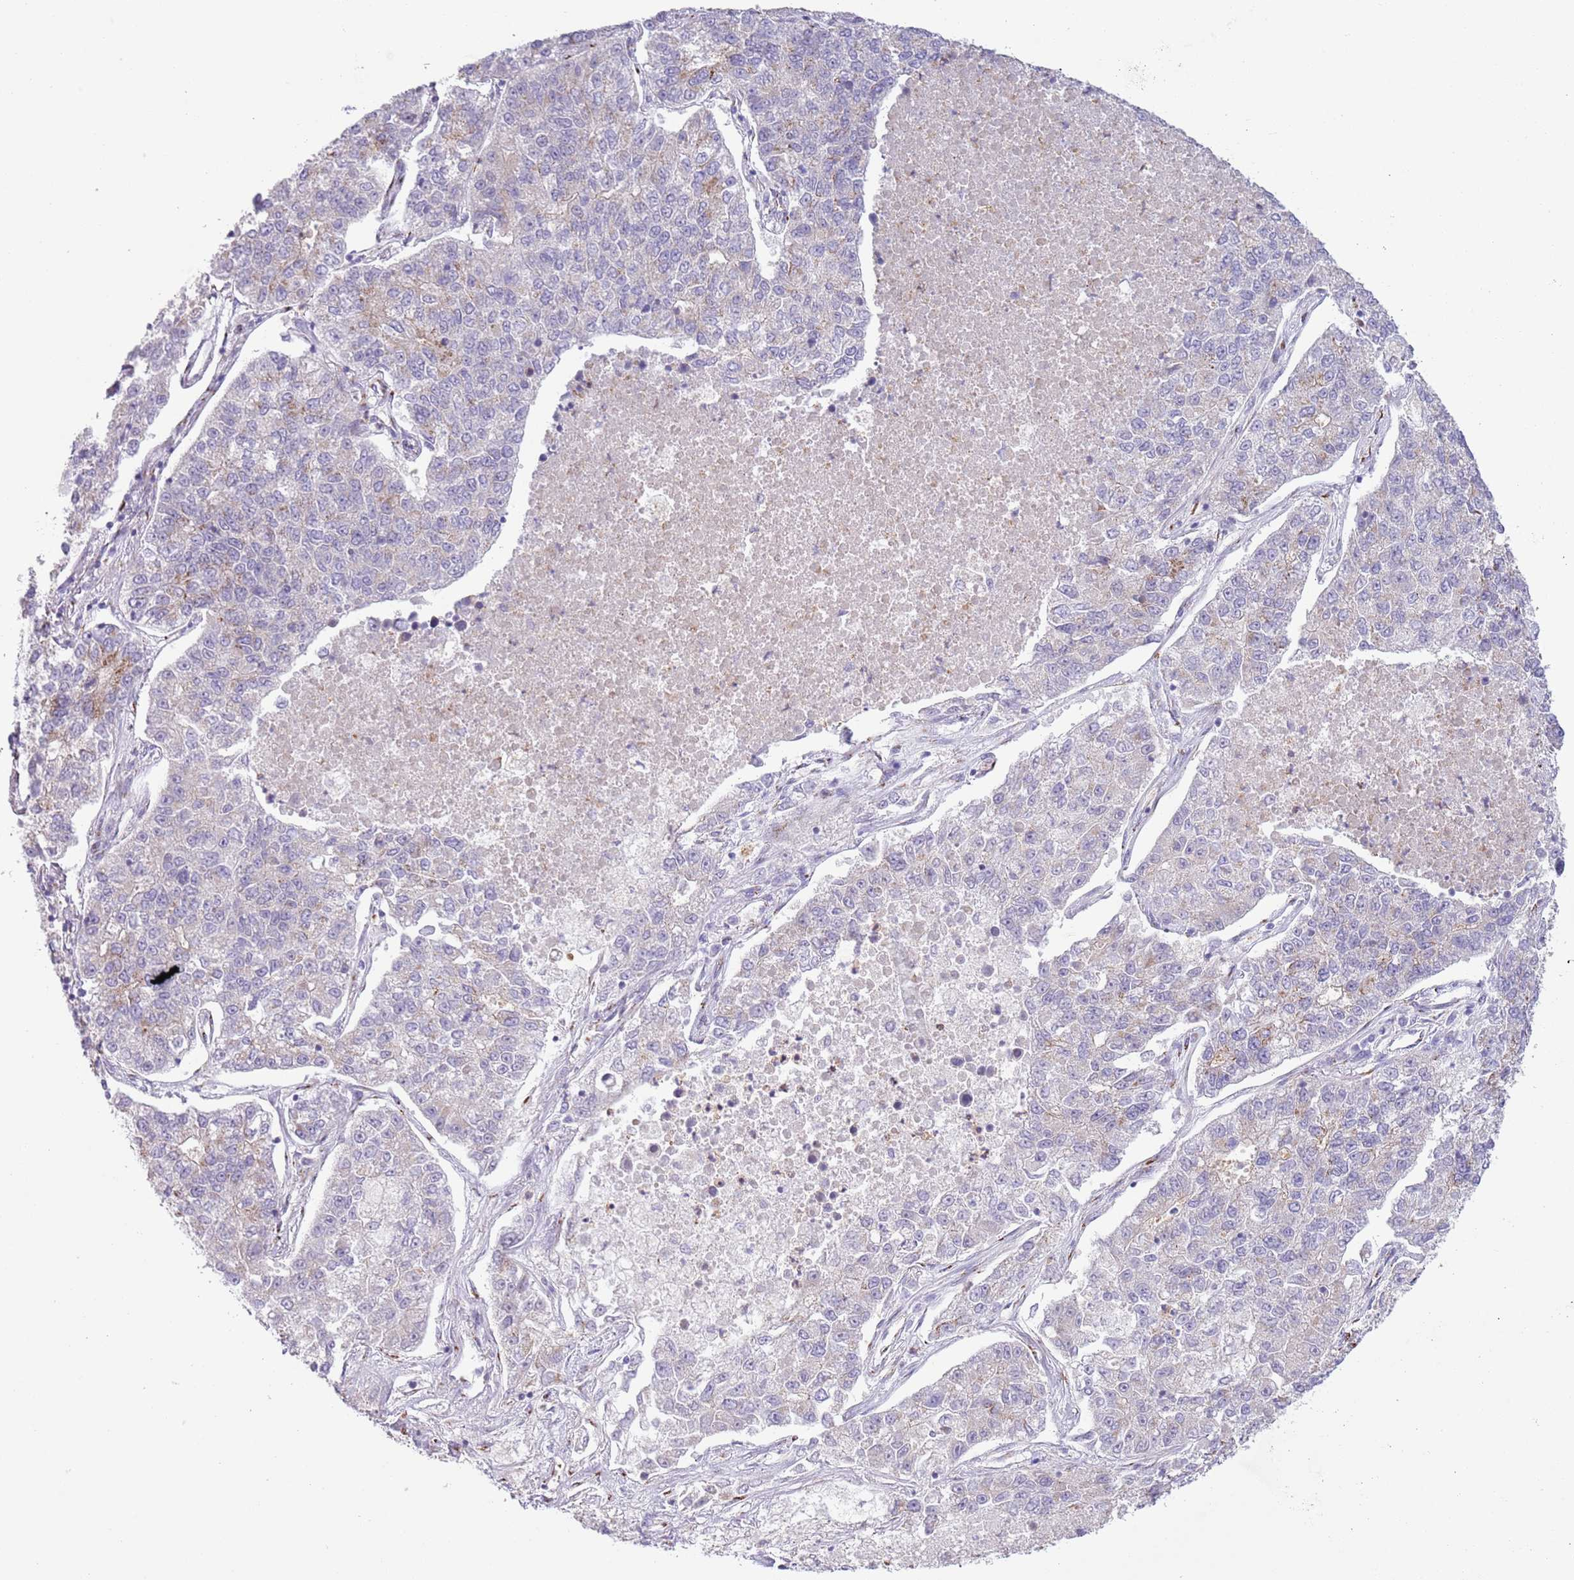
{"staining": {"intensity": "weak", "quantity": "<25%", "location": "cytoplasmic/membranous"}, "tissue": "lung cancer", "cell_type": "Tumor cells", "image_type": "cancer", "snomed": [{"axis": "morphology", "description": "Adenocarcinoma, NOS"}, {"axis": "topography", "description": "Lung"}], "caption": "Tumor cells show no significant protein expression in lung cancer (adenocarcinoma). Brightfield microscopy of immunohistochemistry stained with DAB (3,3'-diaminobenzidine) (brown) and hematoxylin (blue), captured at high magnification.", "gene": "C20orf96", "patient": {"sex": "male", "age": 49}}